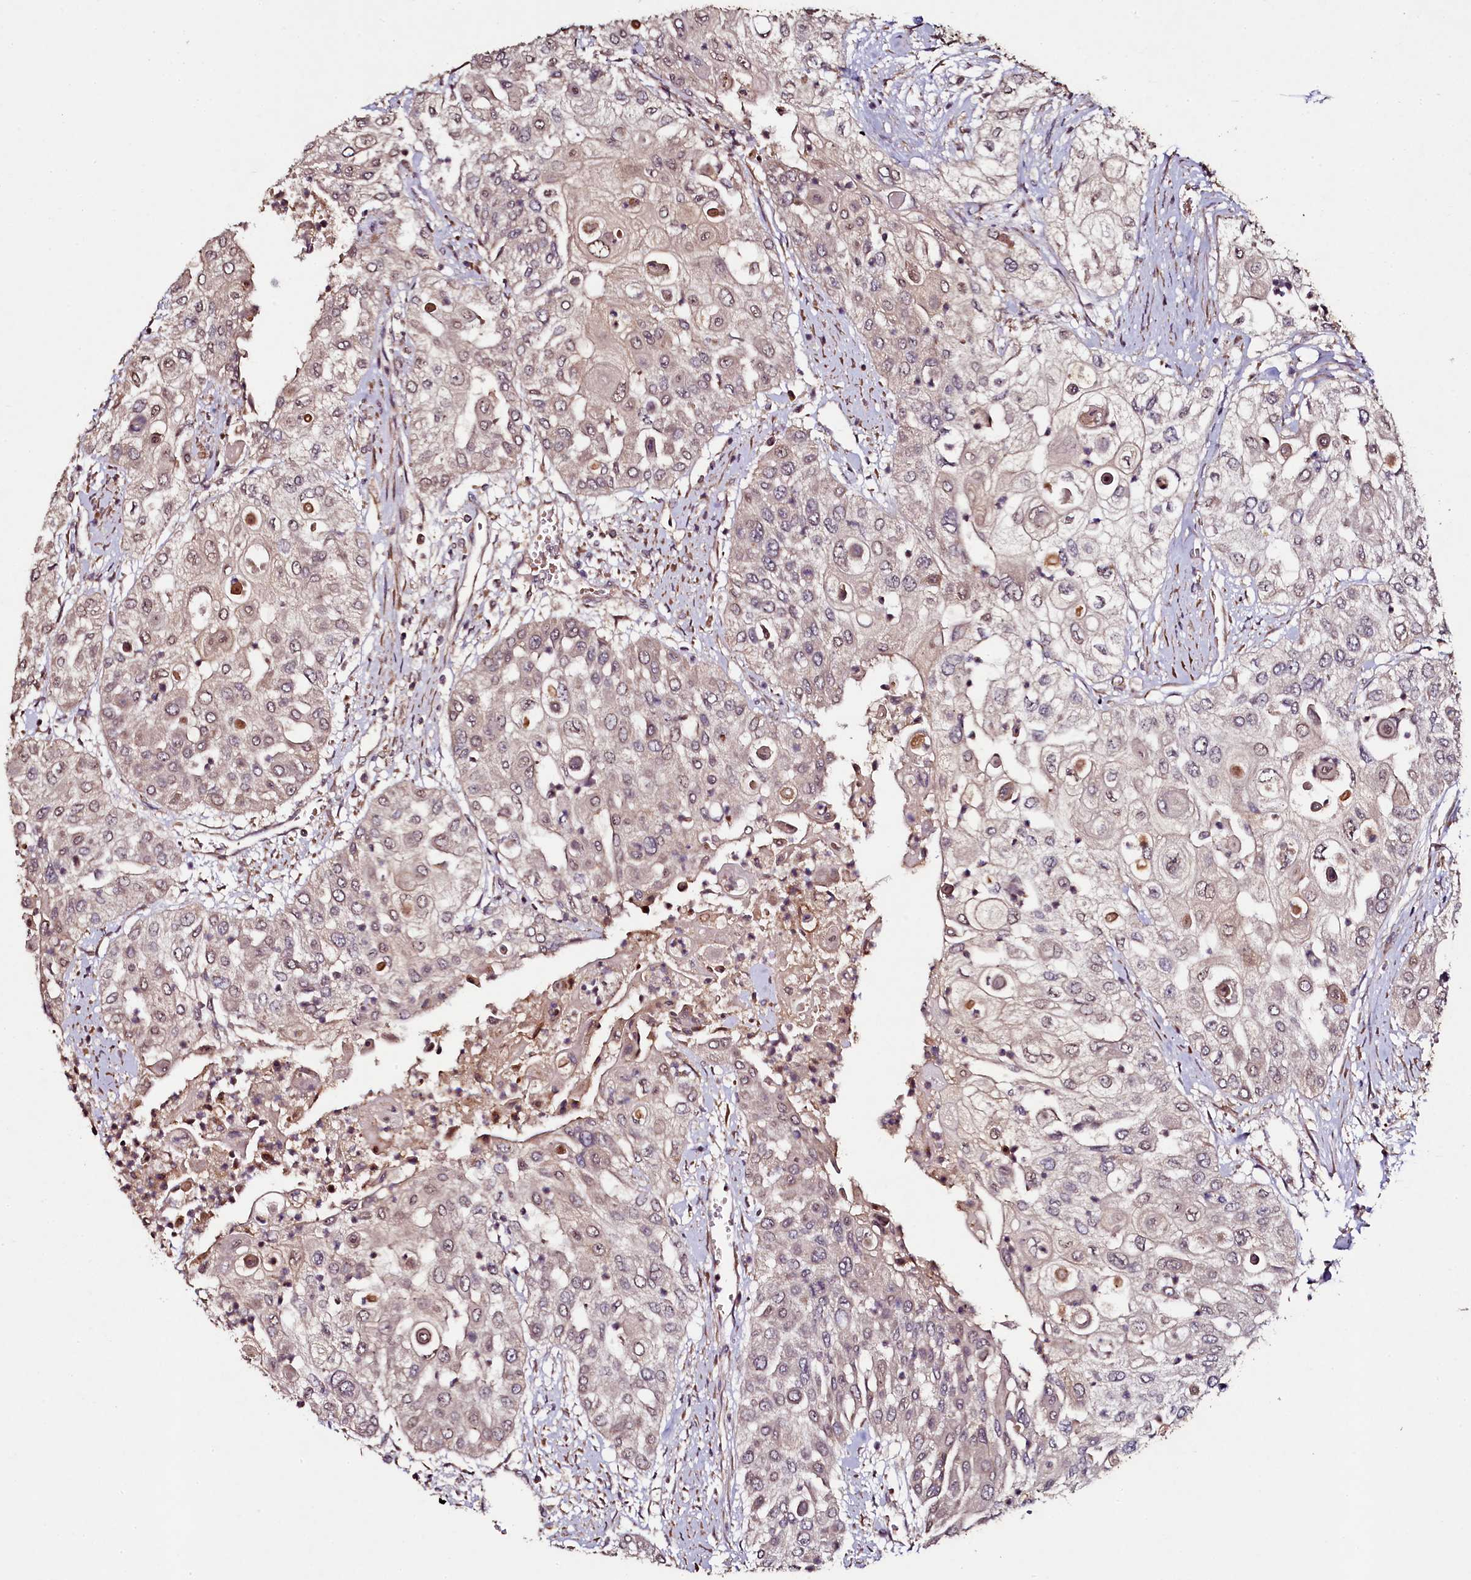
{"staining": {"intensity": "weak", "quantity": "25%-75%", "location": "cytoplasmic/membranous,nuclear"}, "tissue": "urothelial cancer", "cell_type": "Tumor cells", "image_type": "cancer", "snomed": [{"axis": "morphology", "description": "Urothelial carcinoma, High grade"}, {"axis": "topography", "description": "Urinary bladder"}], "caption": "Immunohistochemical staining of human urothelial cancer shows low levels of weak cytoplasmic/membranous and nuclear positivity in approximately 25%-75% of tumor cells.", "gene": "SEC24C", "patient": {"sex": "female", "age": 79}}